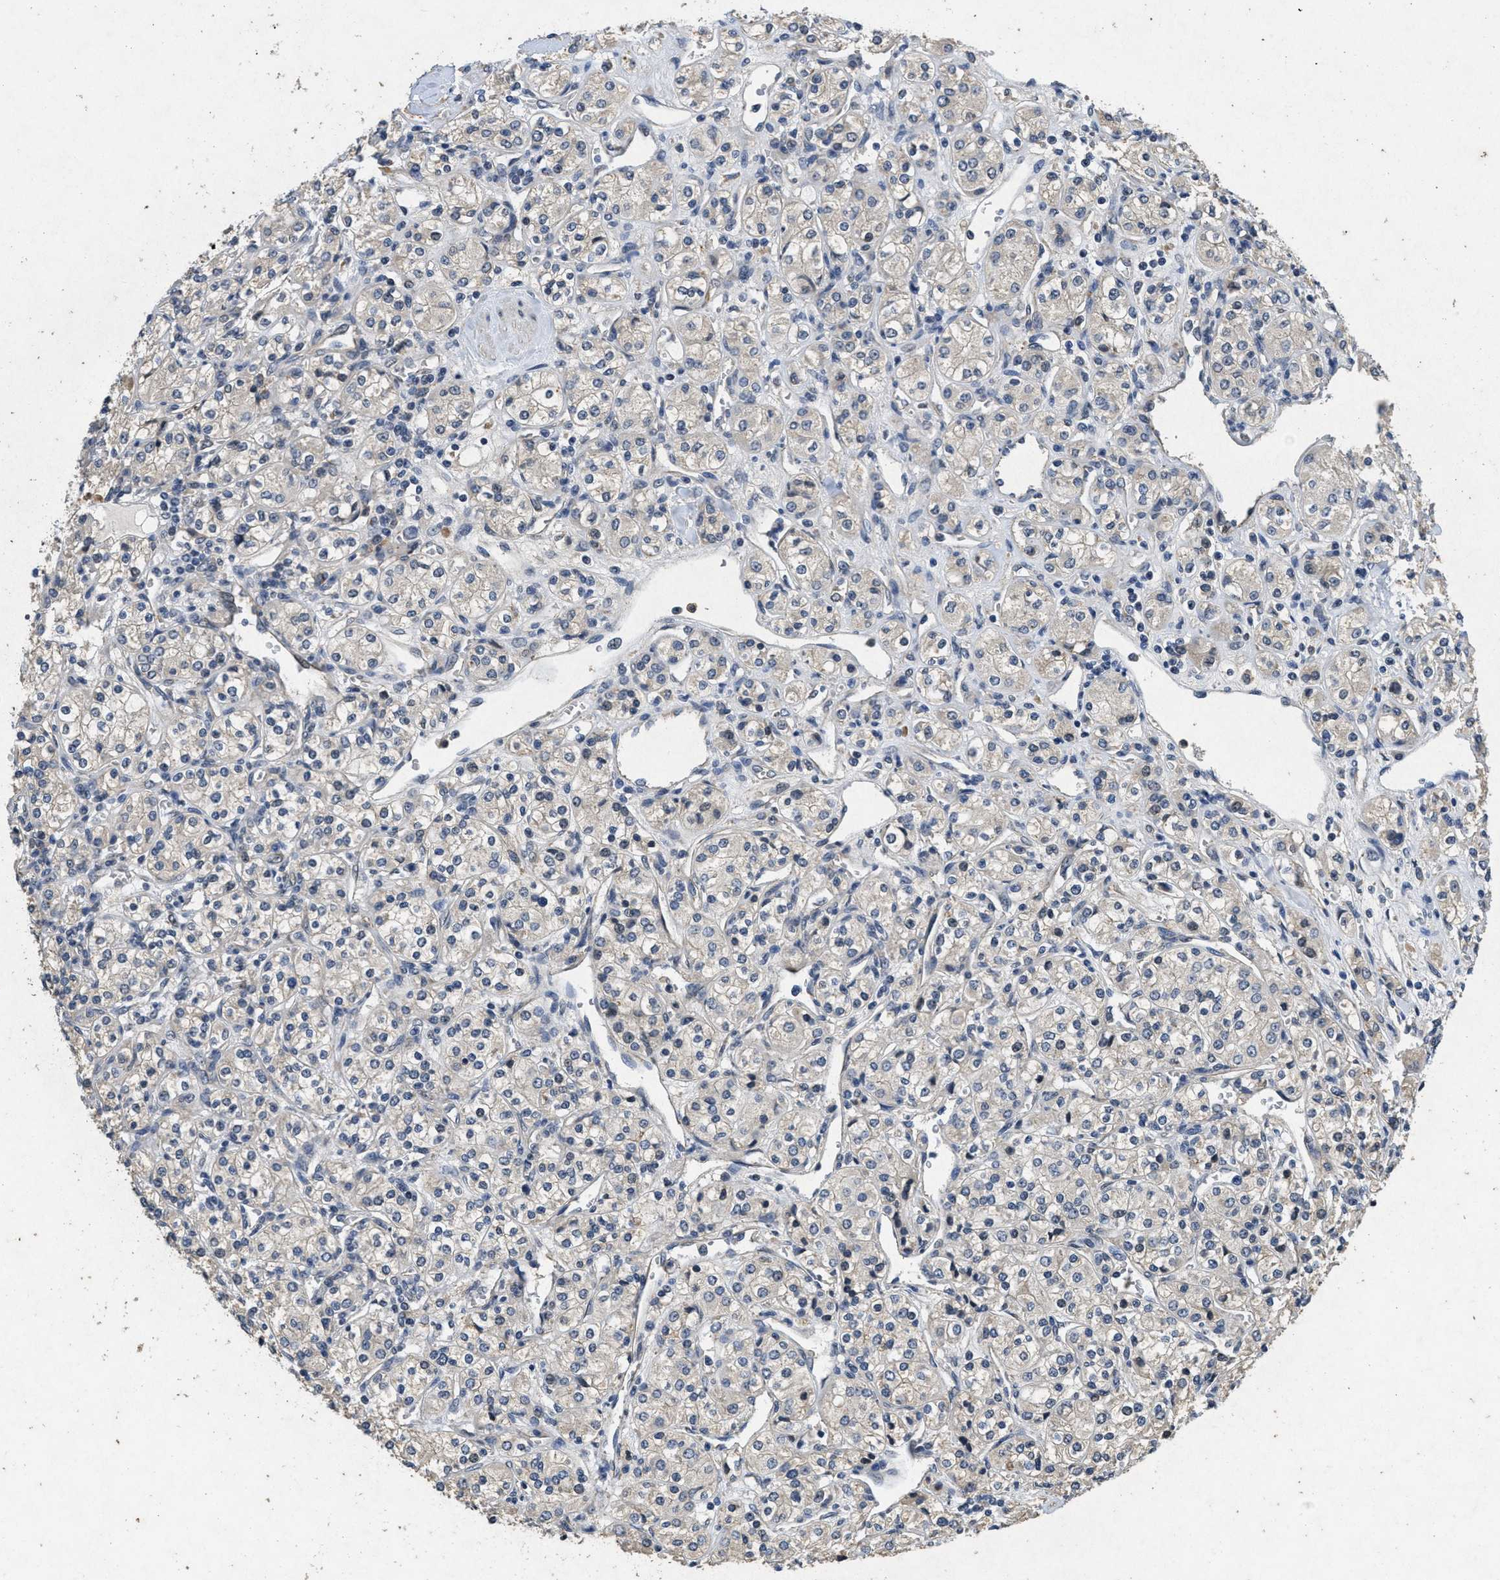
{"staining": {"intensity": "negative", "quantity": "none", "location": "none"}, "tissue": "renal cancer", "cell_type": "Tumor cells", "image_type": "cancer", "snomed": [{"axis": "morphology", "description": "Adenocarcinoma, NOS"}, {"axis": "topography", "description": "Kidney"}], "caption": "There is no significant positivity in tumor cells of adenocarcinoma (renal).", "gene": "PAPOLG", "patient": {"sex": "male", "age": 77}}